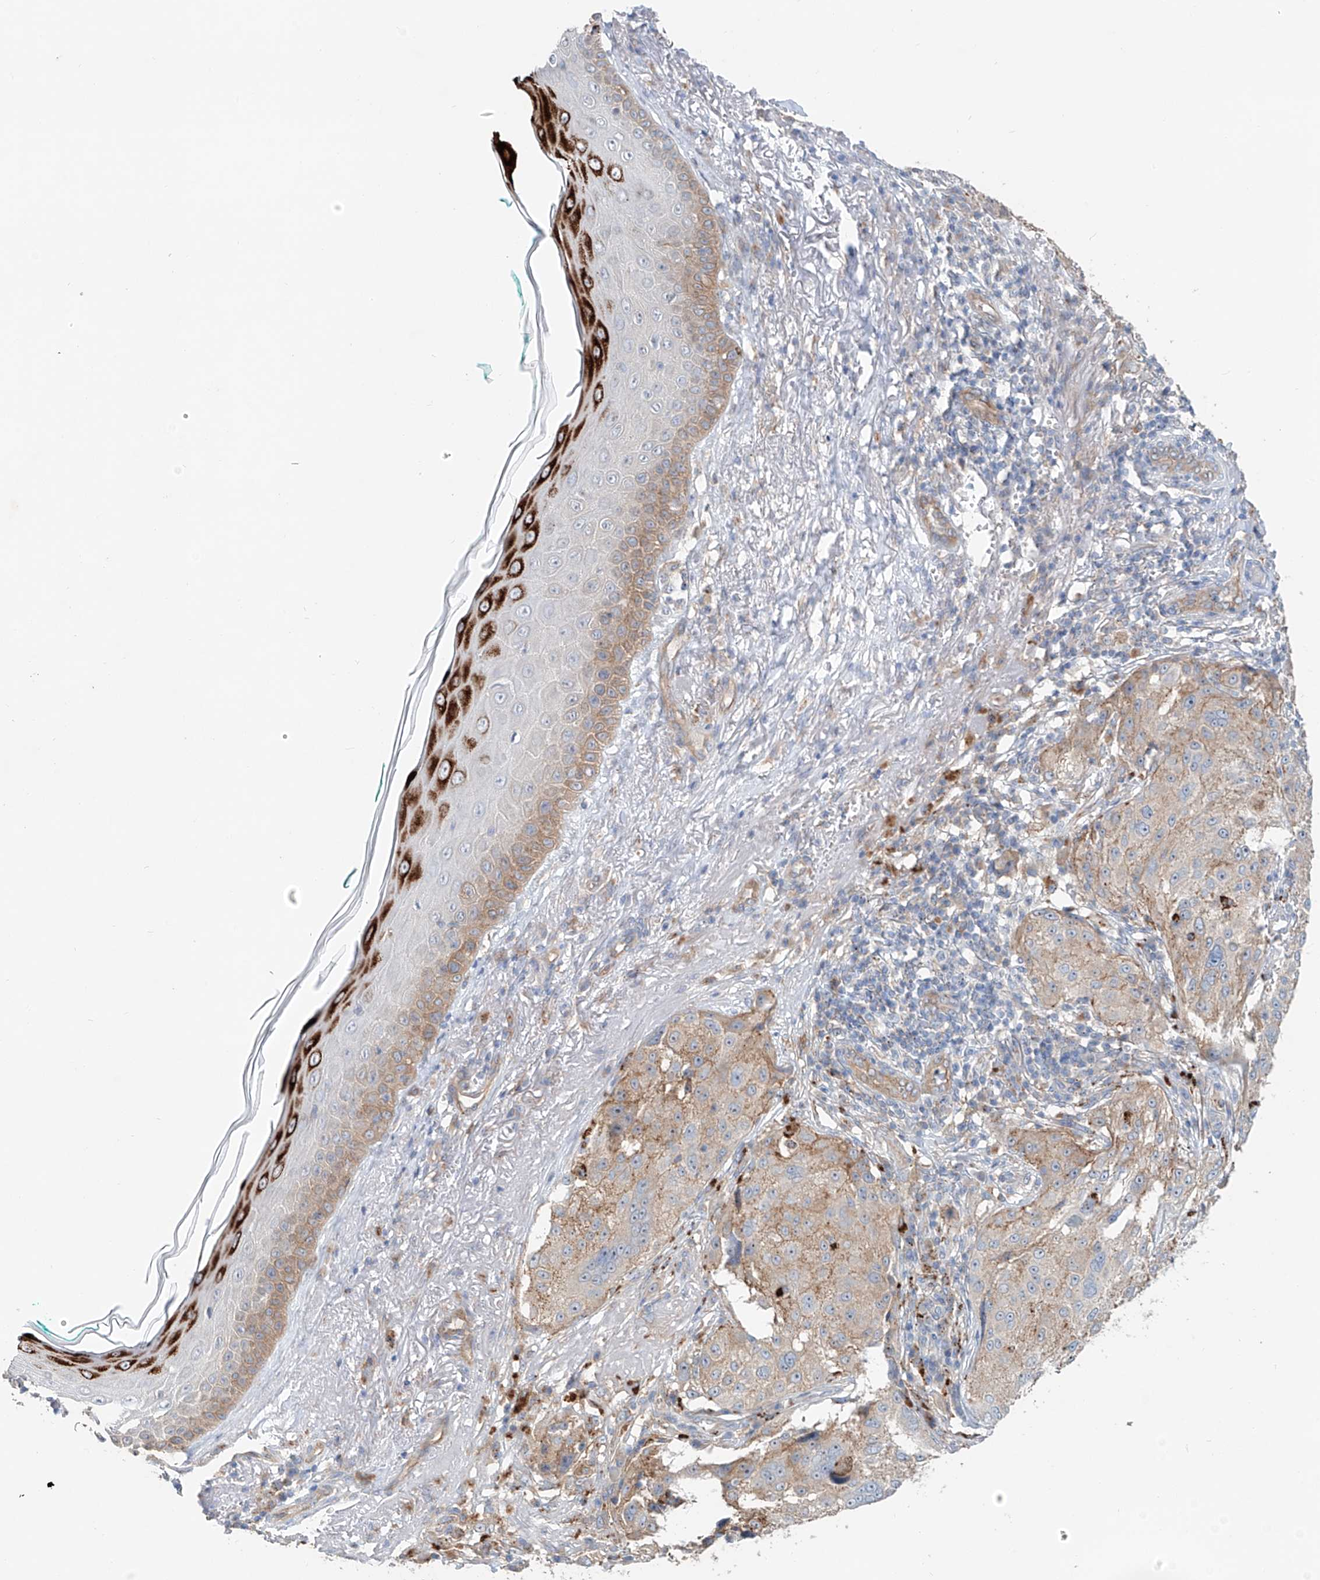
{"staining": {"intensity": "weak", "quantity": "<25%", "location": "cytoplasmic/membranous"}, "tissue": "melanoma", "cell_type": "Tumor cells", "image_type": "cancer", "snomed": [{"axis": "morphology", "description": "Necrosis, NOS"}, {"axis": "morphology", "description": "Malignant melanoma, NOS"}, {"axis": "topography", "description": "Skin"}], "caption": "Melanoma was stained to show a protein in brown. There is no significant positivity in tumor cells.", "gene": "TRIM47", "patient": {"sex": "female", "age": 87}}